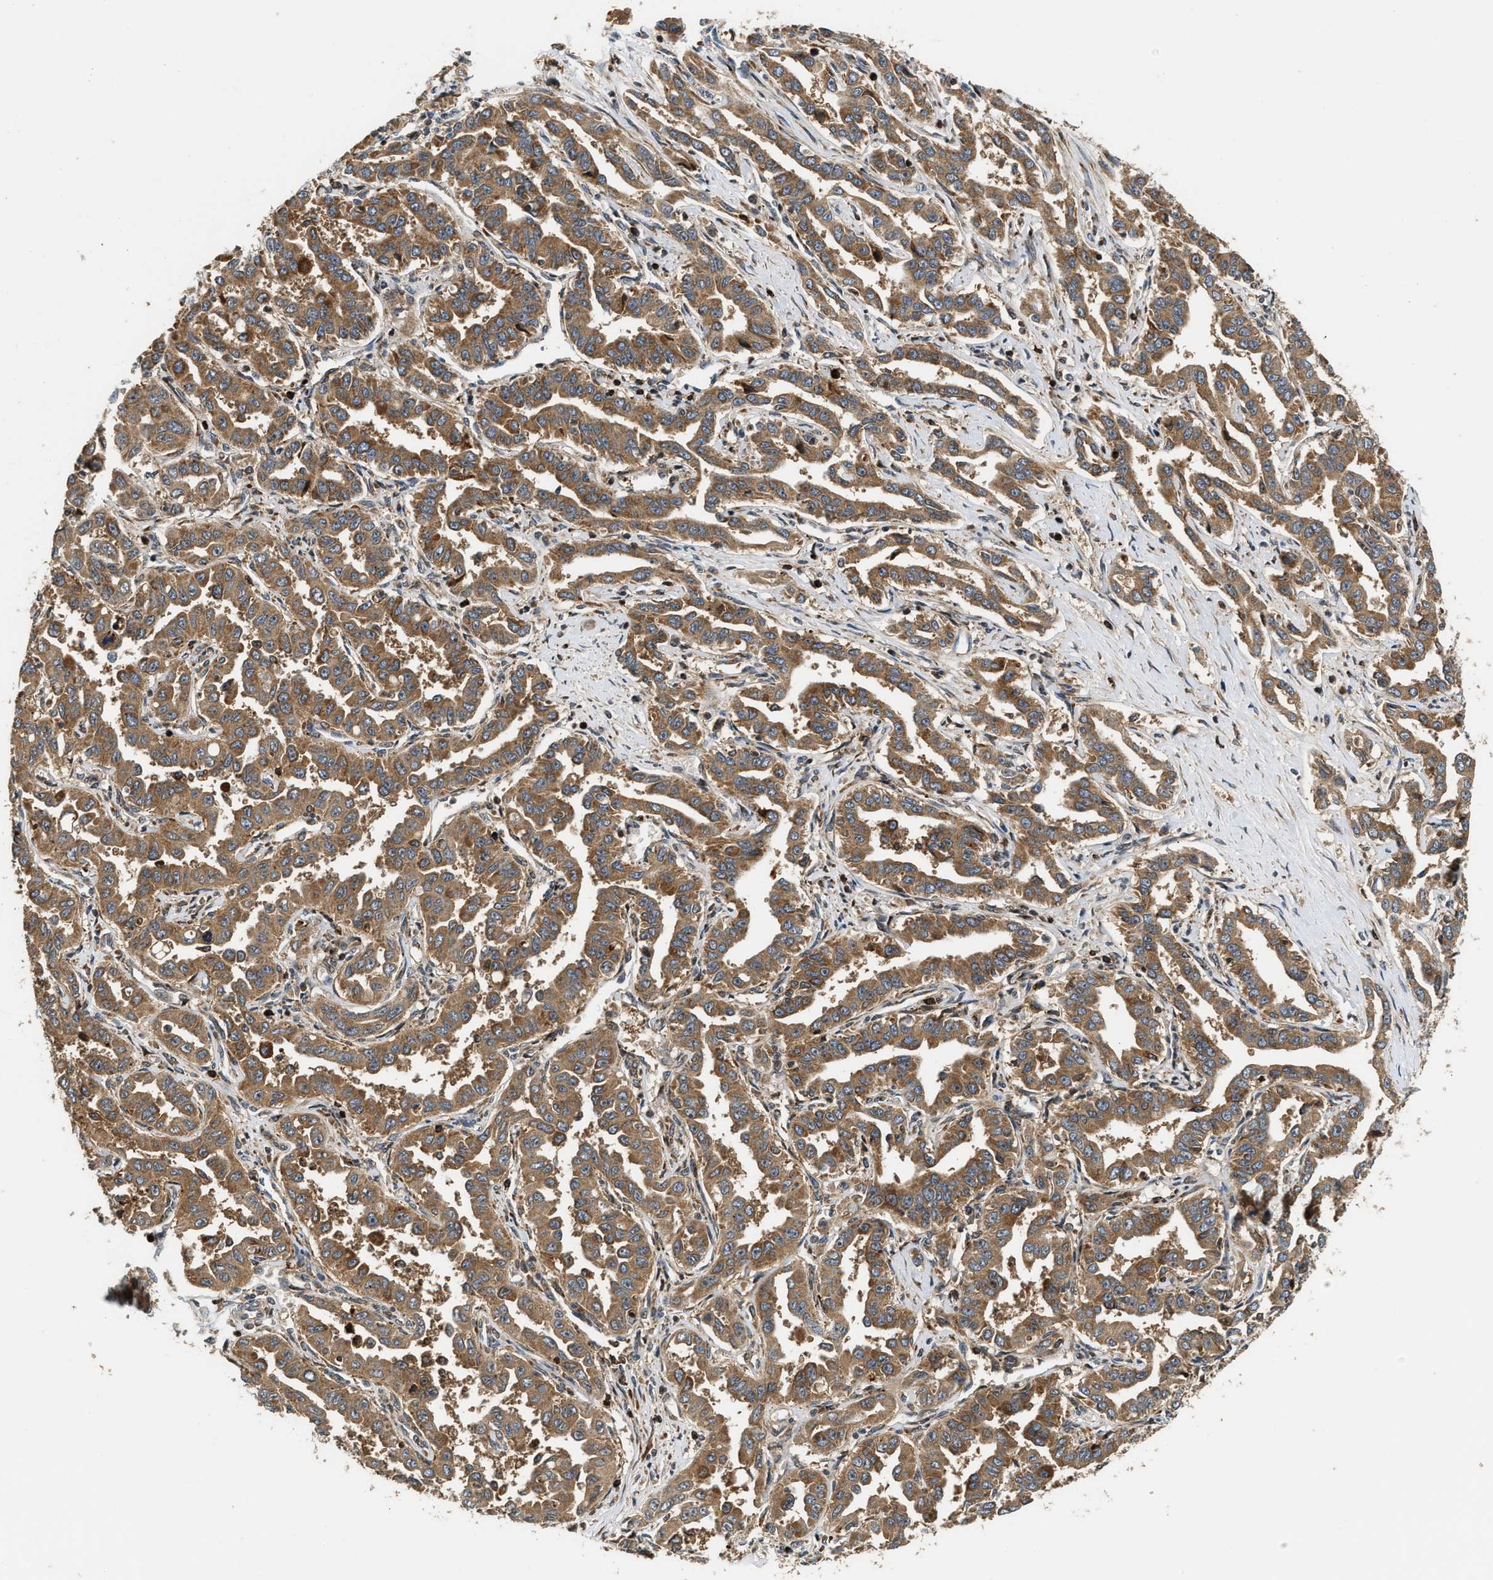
{"staining": {"intensity": "moderate", "quantity": ">75%", "location": "cytoplasmic/membranous"}, "tissue": "liver cancer", "cell_type": "Tumor cells", "image_type": "cancer", "snomed": [{"axis": "morphology", "description": "Cholangiocarcinoma"}, {"axis": "topography", "description": "Liver"}], "caption": "This histopathology image reveals cholangiocarcinoma (liver) stained with immunohistochemistry to label a protein in brown. The cytoplasmic/membranous of tumor cells show moderate positivity for the protein. Nuclei are counter-stained blue.", "gene": "SNX5", "patient": {"sex": "male", "age": 59}}